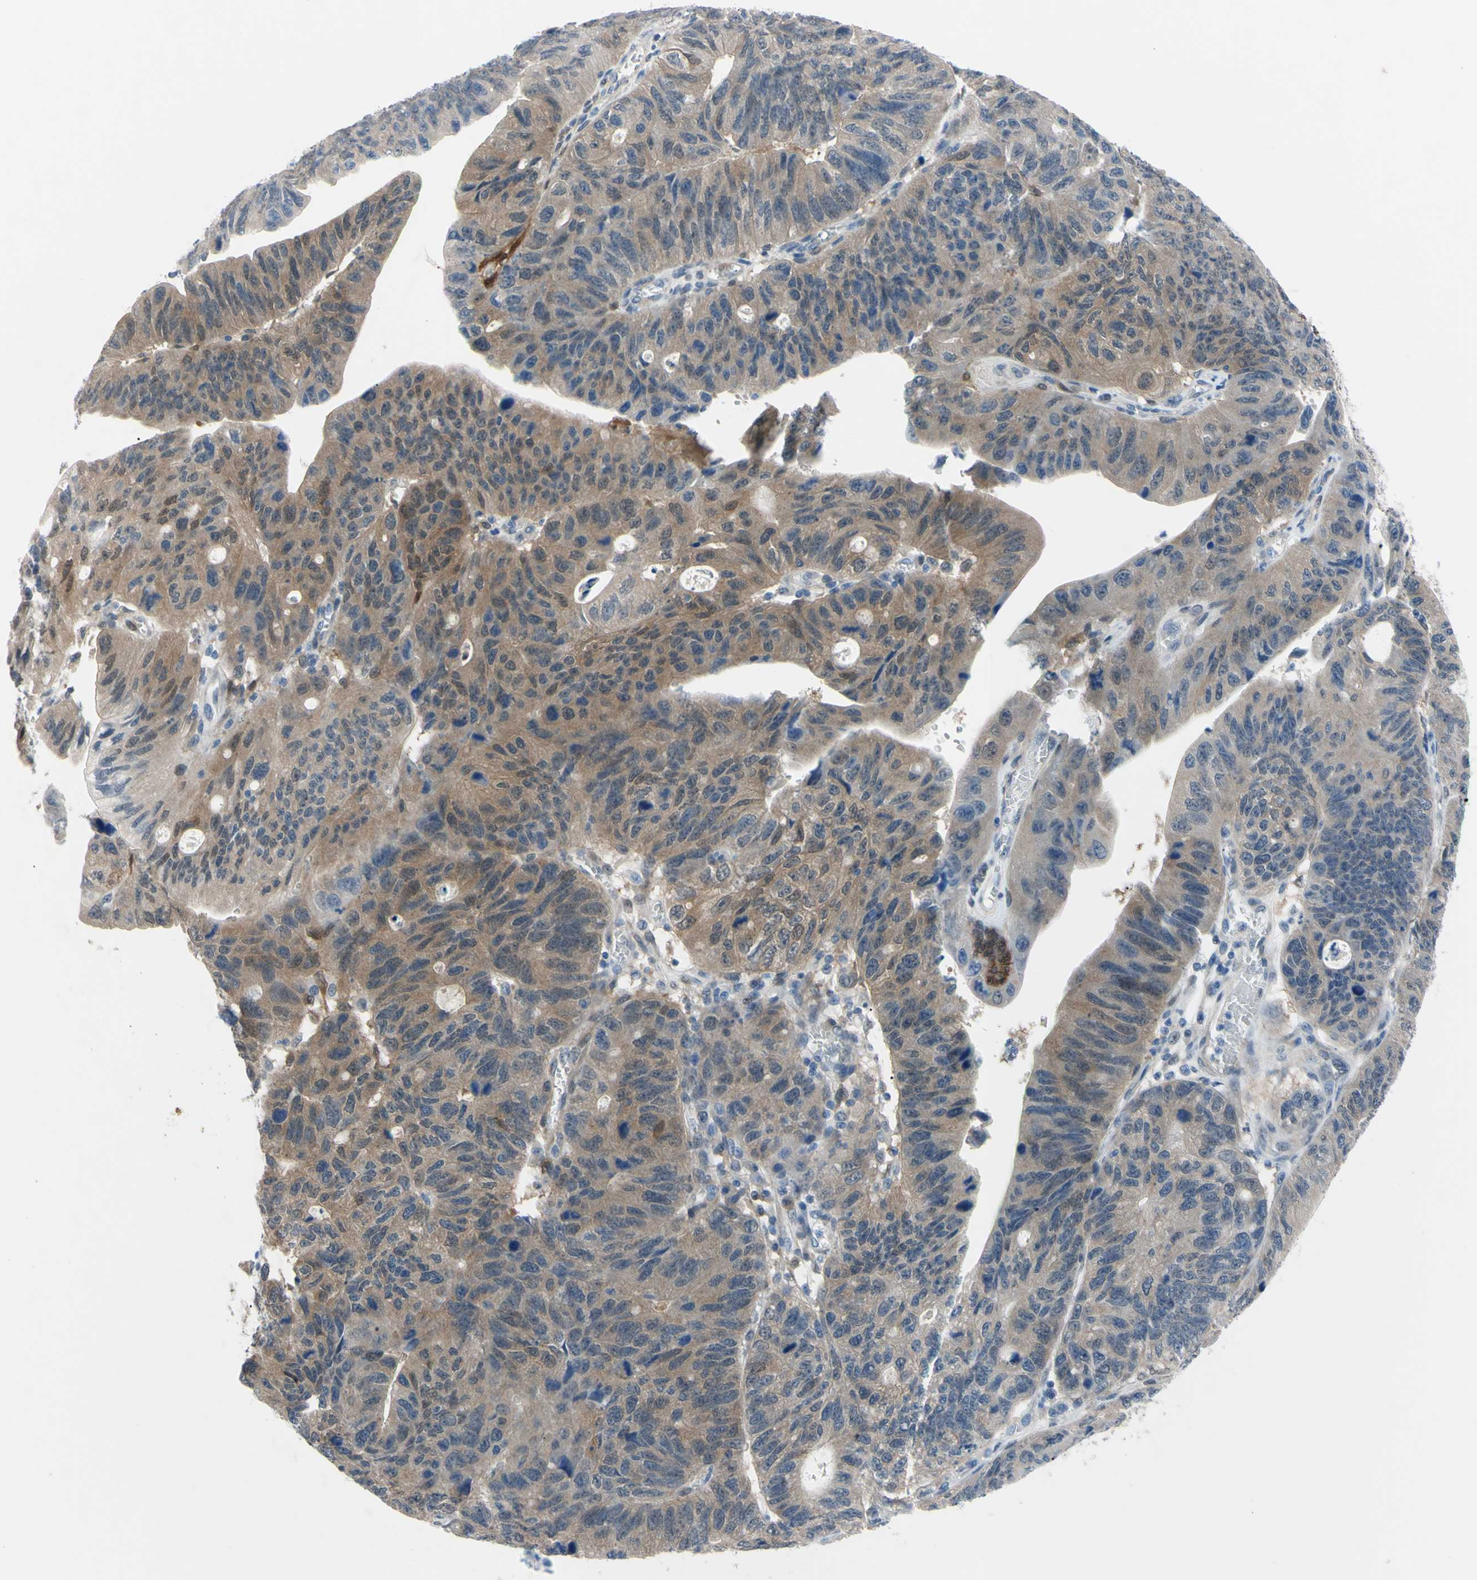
{"staining": {"intensity": "weak", "quantity": ">75%", "location": "cytoplasmic/membranous,nuclear"}, "tissue": "stomach cancer", "cell_type": "Tumor cells", "image_type": "cancer", "snomed": [{"axis": "morphology", "description": "Adenocarcinoma, NOS"}, {"axis": "topography", "description": "Stomach"}], "caption": "Immunohistochemistry (DAB (3,3'-diaminobenzidine)) staining of stomach adenocarcinoma shows weak cytoplasmic/membranous and nuclear protein expression in about >75% of tumor cells.", "gene": "NOL3", "patient": {"sex": "male", "age": 59}}